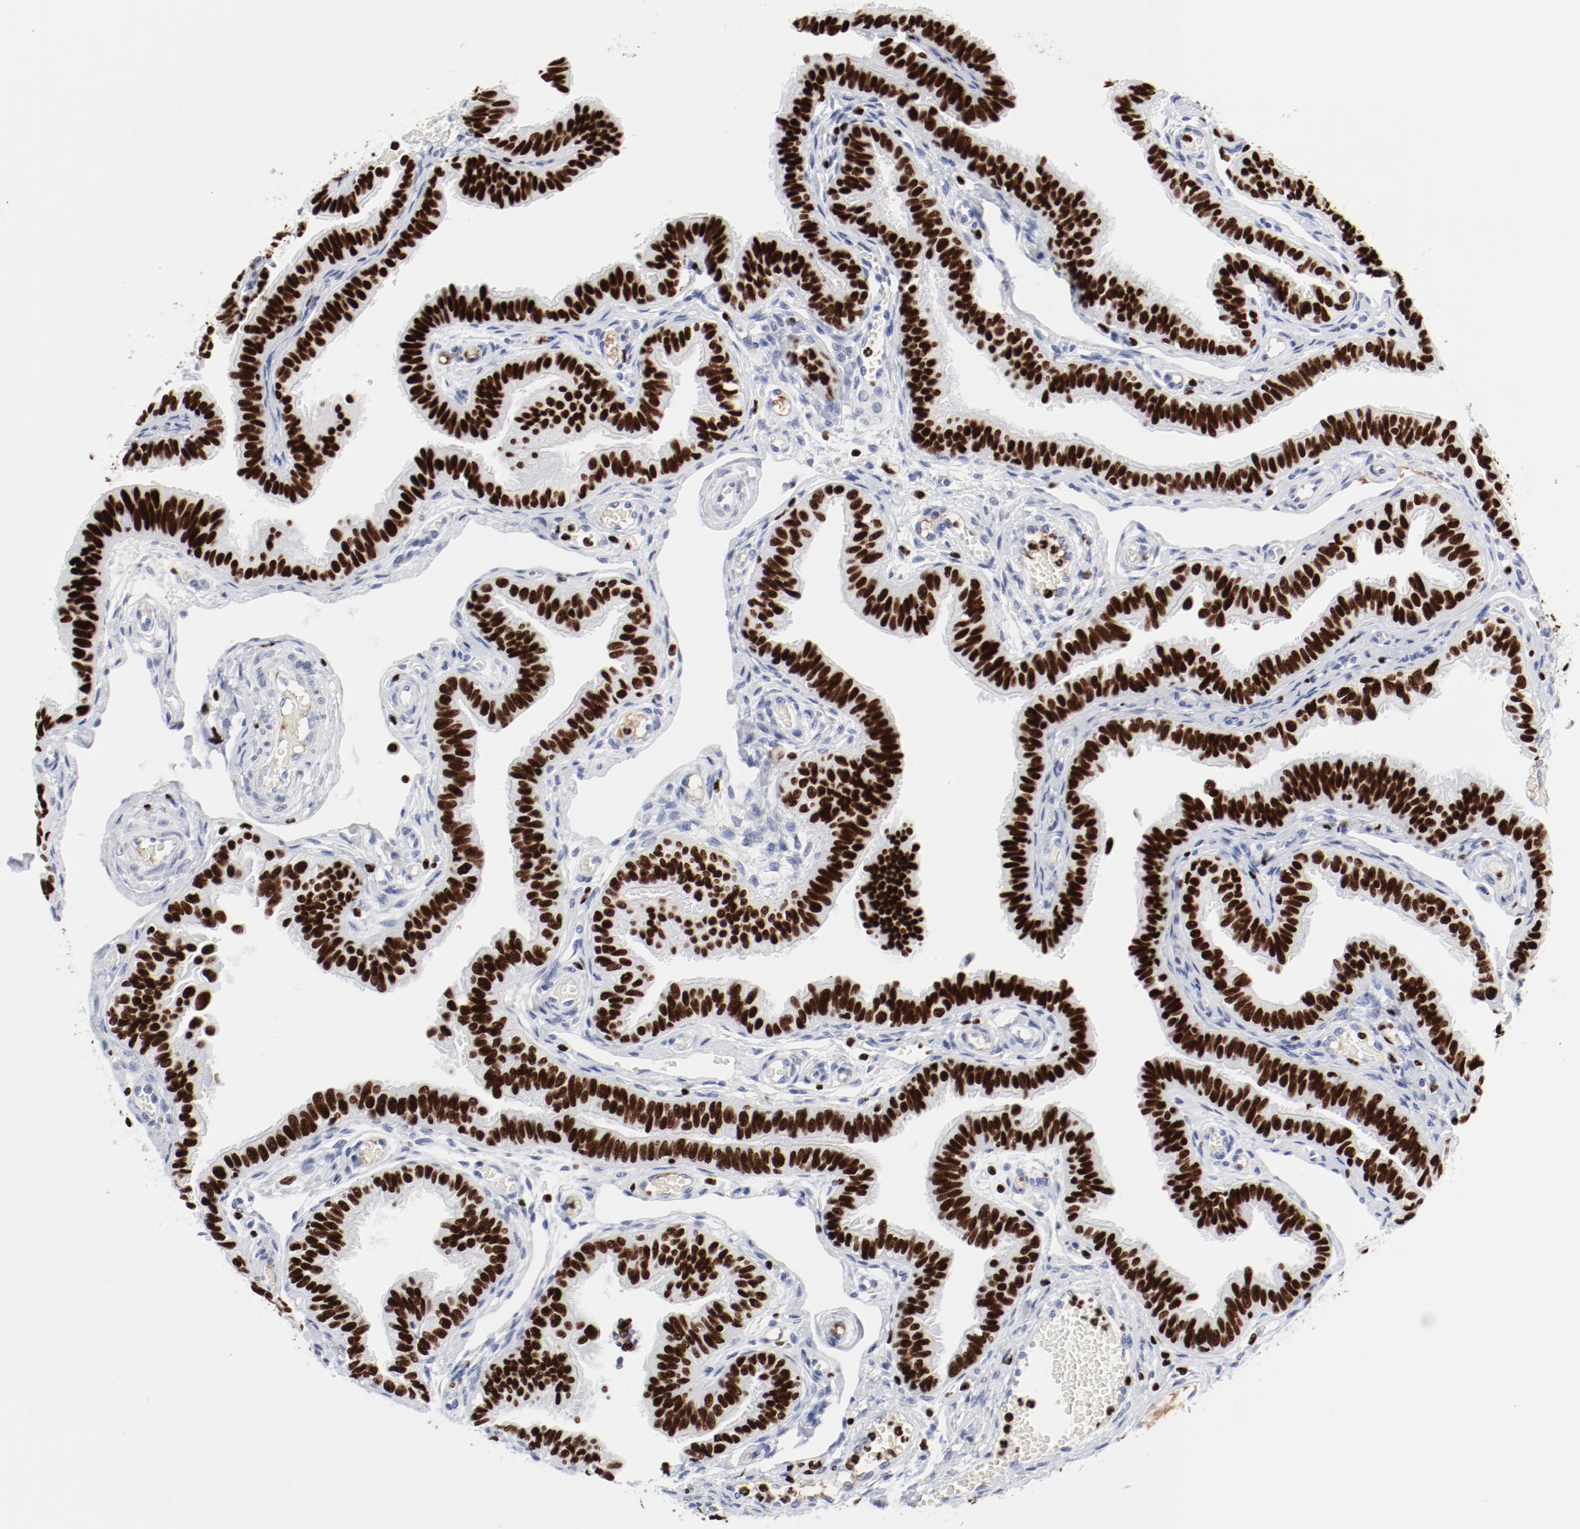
{"staining": {"intensity": "strong", "quantity": ">75%", "location": "nuclear"}, "tissue": "fallopian tube", "cell_type": "Glandular cells", "image_type": "normal", "snomed": [{"axis": "morphology", "description": "Normal tissue, NOS"}, {"axis": "morphology", "description": "Dermoid, NOS"}, {"axis": "topography", "description": "Fallopian tube"}], "caption": "Protein expression analysis of unremarkable fallopian tube demonstrates strong nuclear positivity in approximately >75% of glandular cells.", "gene": "SMARCC2", "patient": {"sex": "female", "age": 33}}